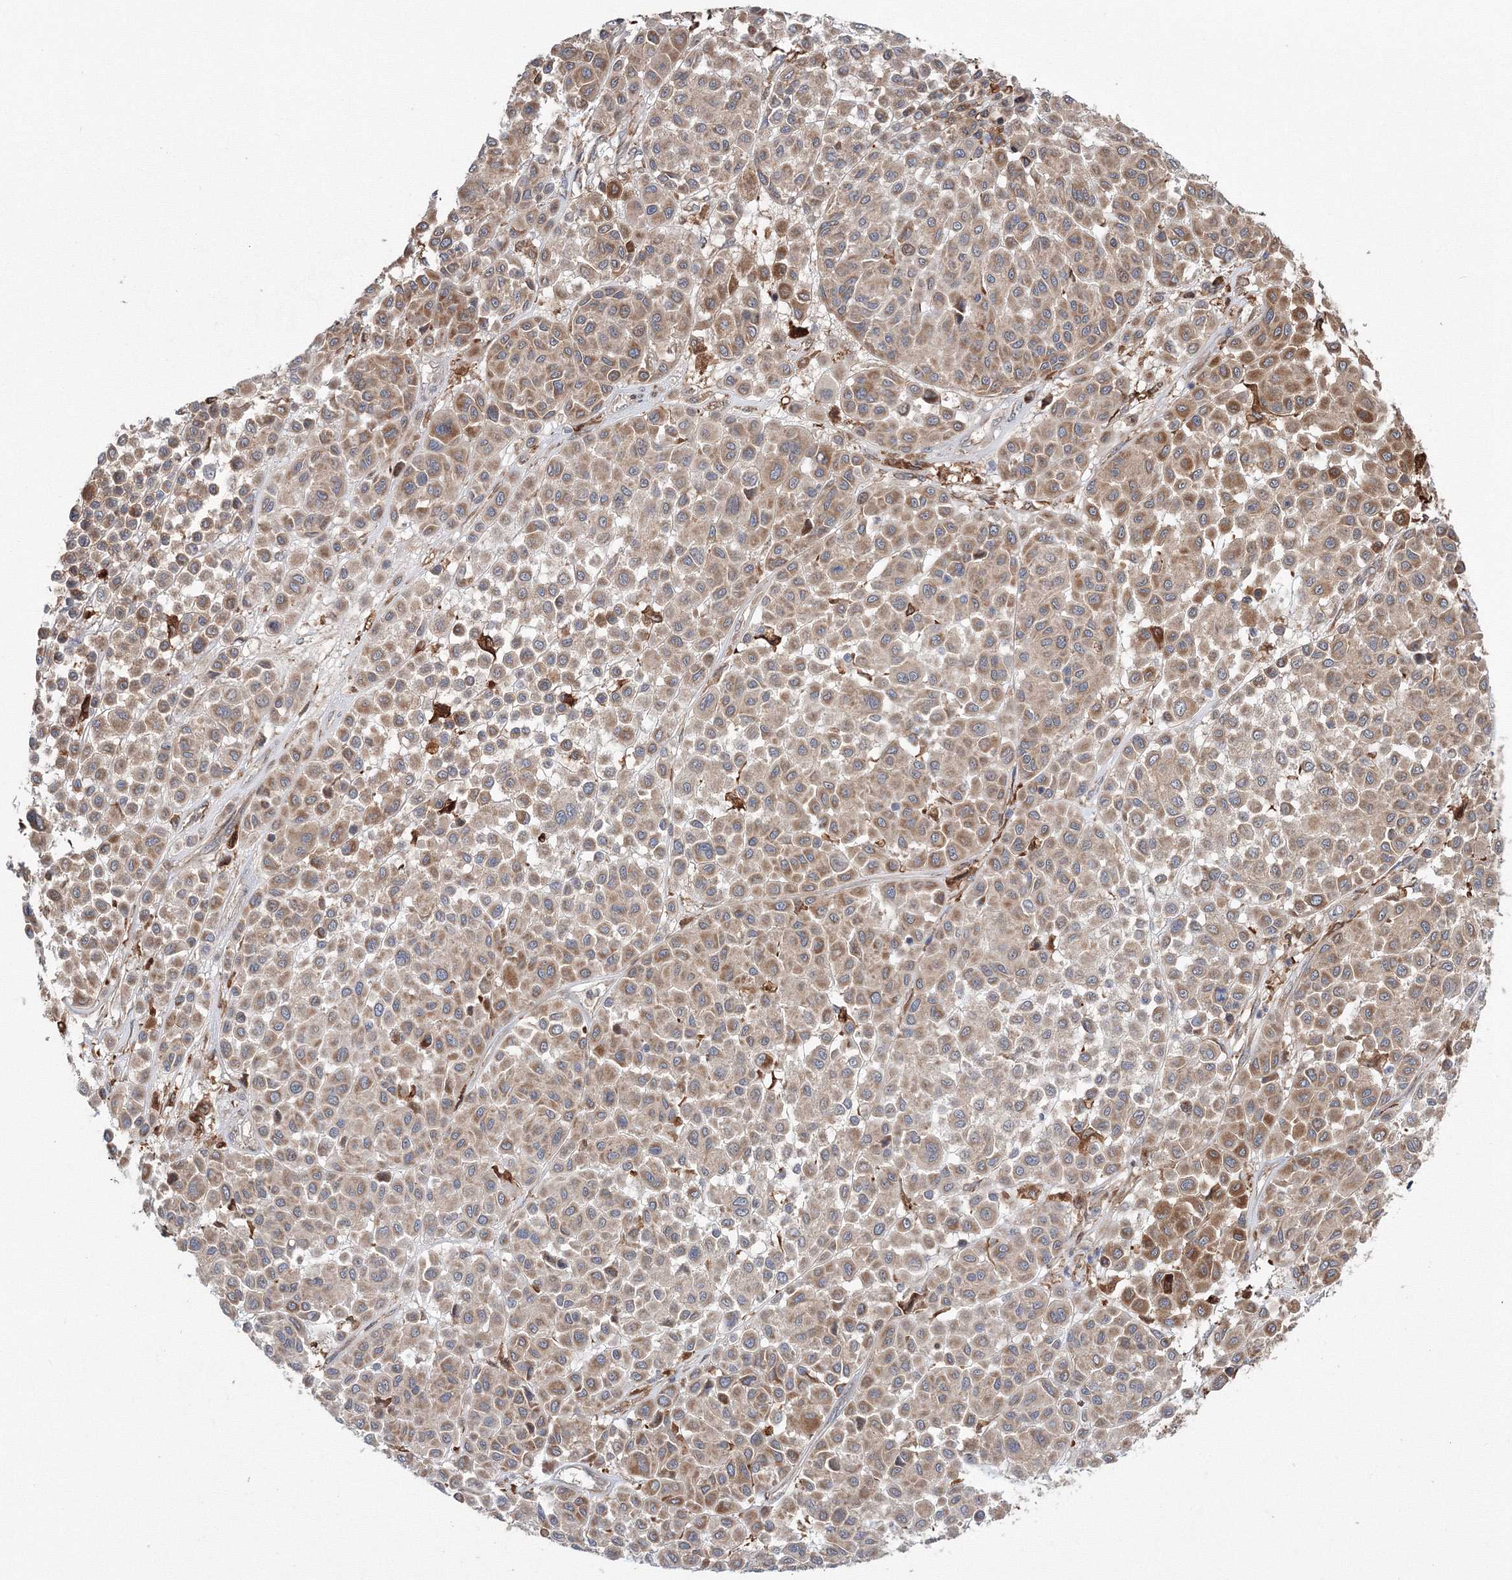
{"staining": {"intensity": "moderate", "quantity": ">75%", "location": "cytoplasmic/membranous"}, "tissue": "melanoma", "cell_type": "Tumor cells", "image_type": "cancer", "snomed": [{"axis": "morphology", "description": "Malignant melanoma, Metastatic site"}, {"axis": "topography", "description": "Soft tissue"}], "caption": "Immunohistochemistry (IHC) staining of malignant melanoma (metastatic site), which demonstrates medium levels of moderate cytoplasmic/membranous positivity in about >75% of tumor cells indicating moderate cytoplasmic/membranous protein staining. The staining was performed using DAB (brown) for protein detection and nuclei were counterstained in hematoxylin (blue).", "gene": "RANBP3L", "patient": {"sex": "male", "age": 41}}